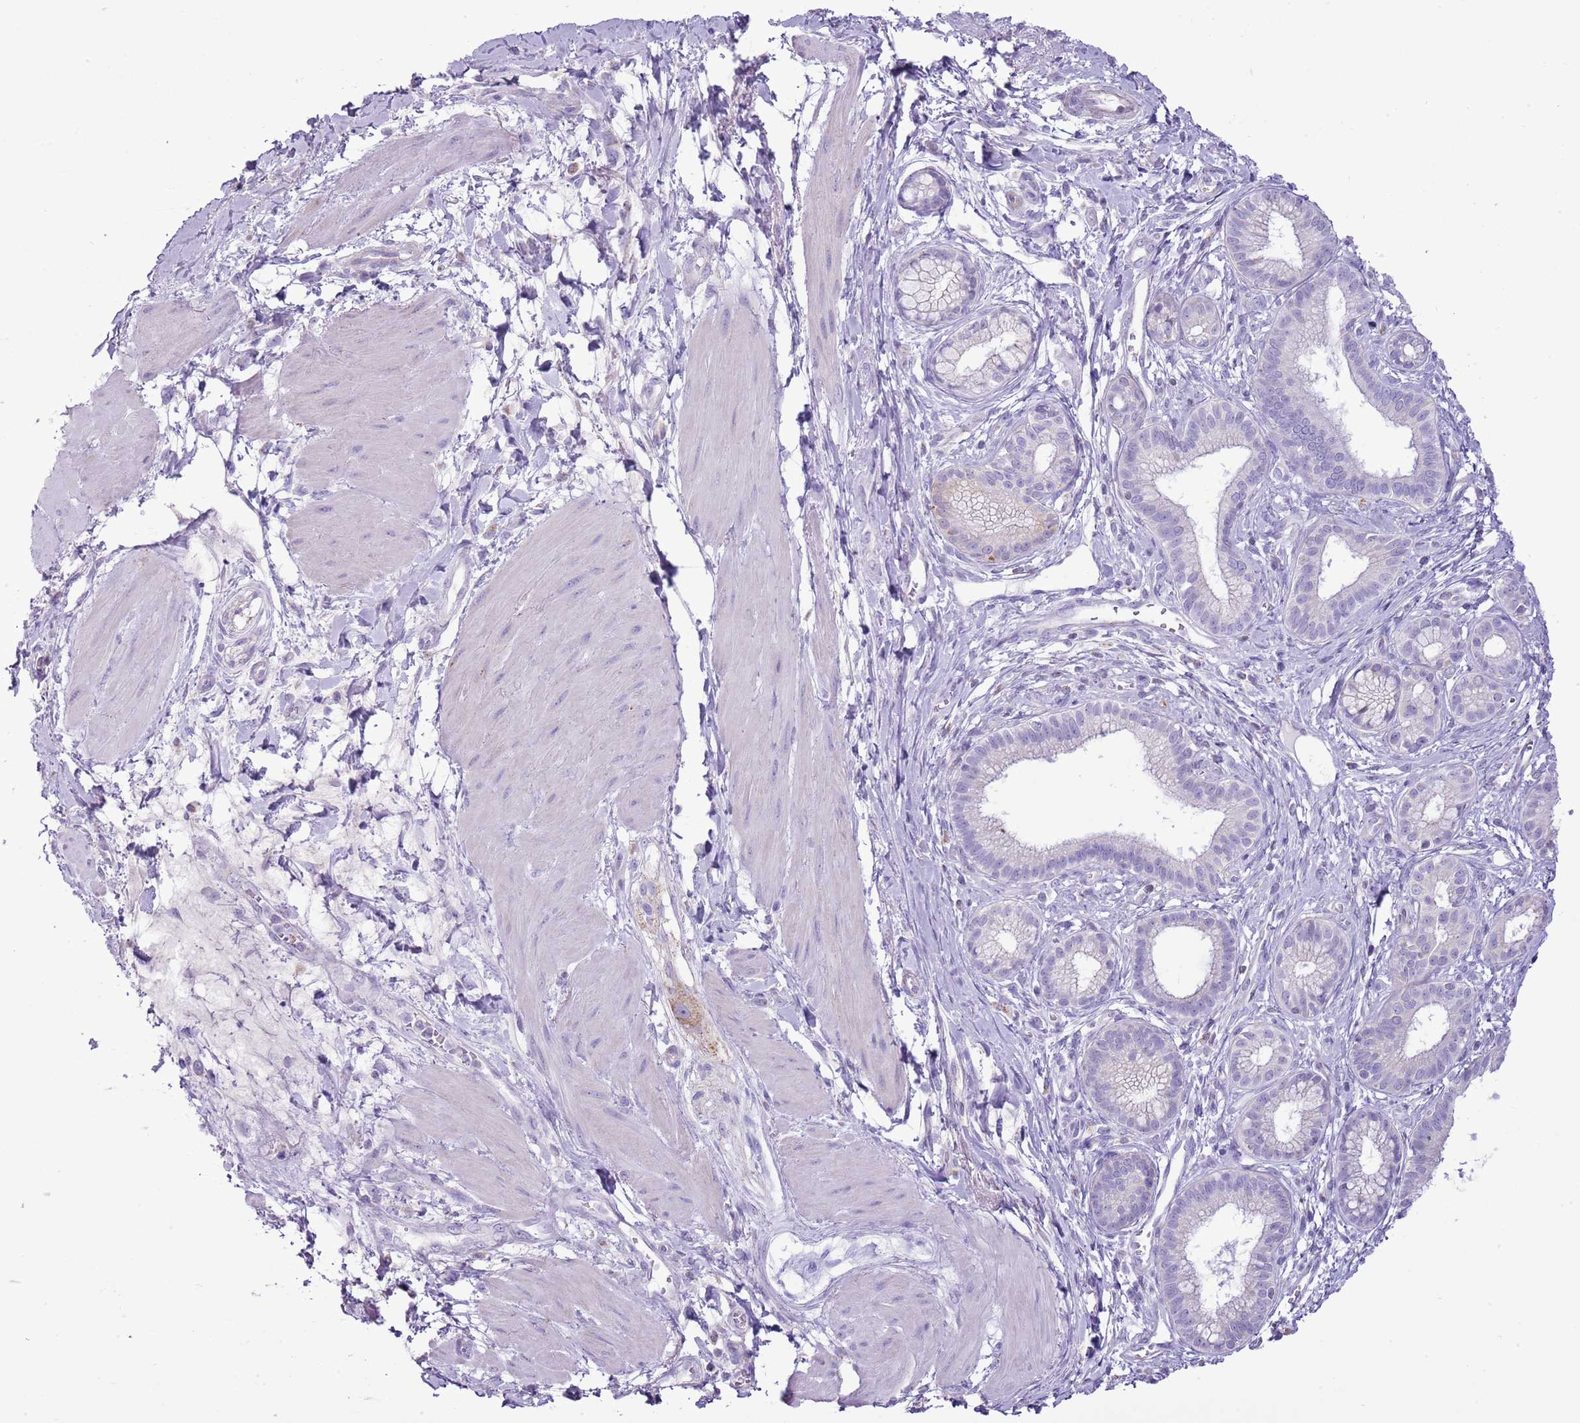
{"staining": {"intensity": "negative", "quantity": "none", "location": "none"}, "tissue": "pancreatic cancer", "cell_type": "Tumor cells", "image_type": "cancer", "snomed": [{"axis": "morphology", "description": "Adenocarcinoma, NOS"}, {"axis": "topography", "description": "Pancreas"}], "caption": "High magnification brightfield microscopy of pancreatic adenocarcinoma stained with DAB (brown) and counterstained with hematoxylin (blue): tumor cells show no significant expression. (DAB (3,3'-diaminobenzidine) IHC visualized using brightfield microscopy, high magnification).", "gene": "SLC23A1", "patient": {"sex": "male", "age": 72}}